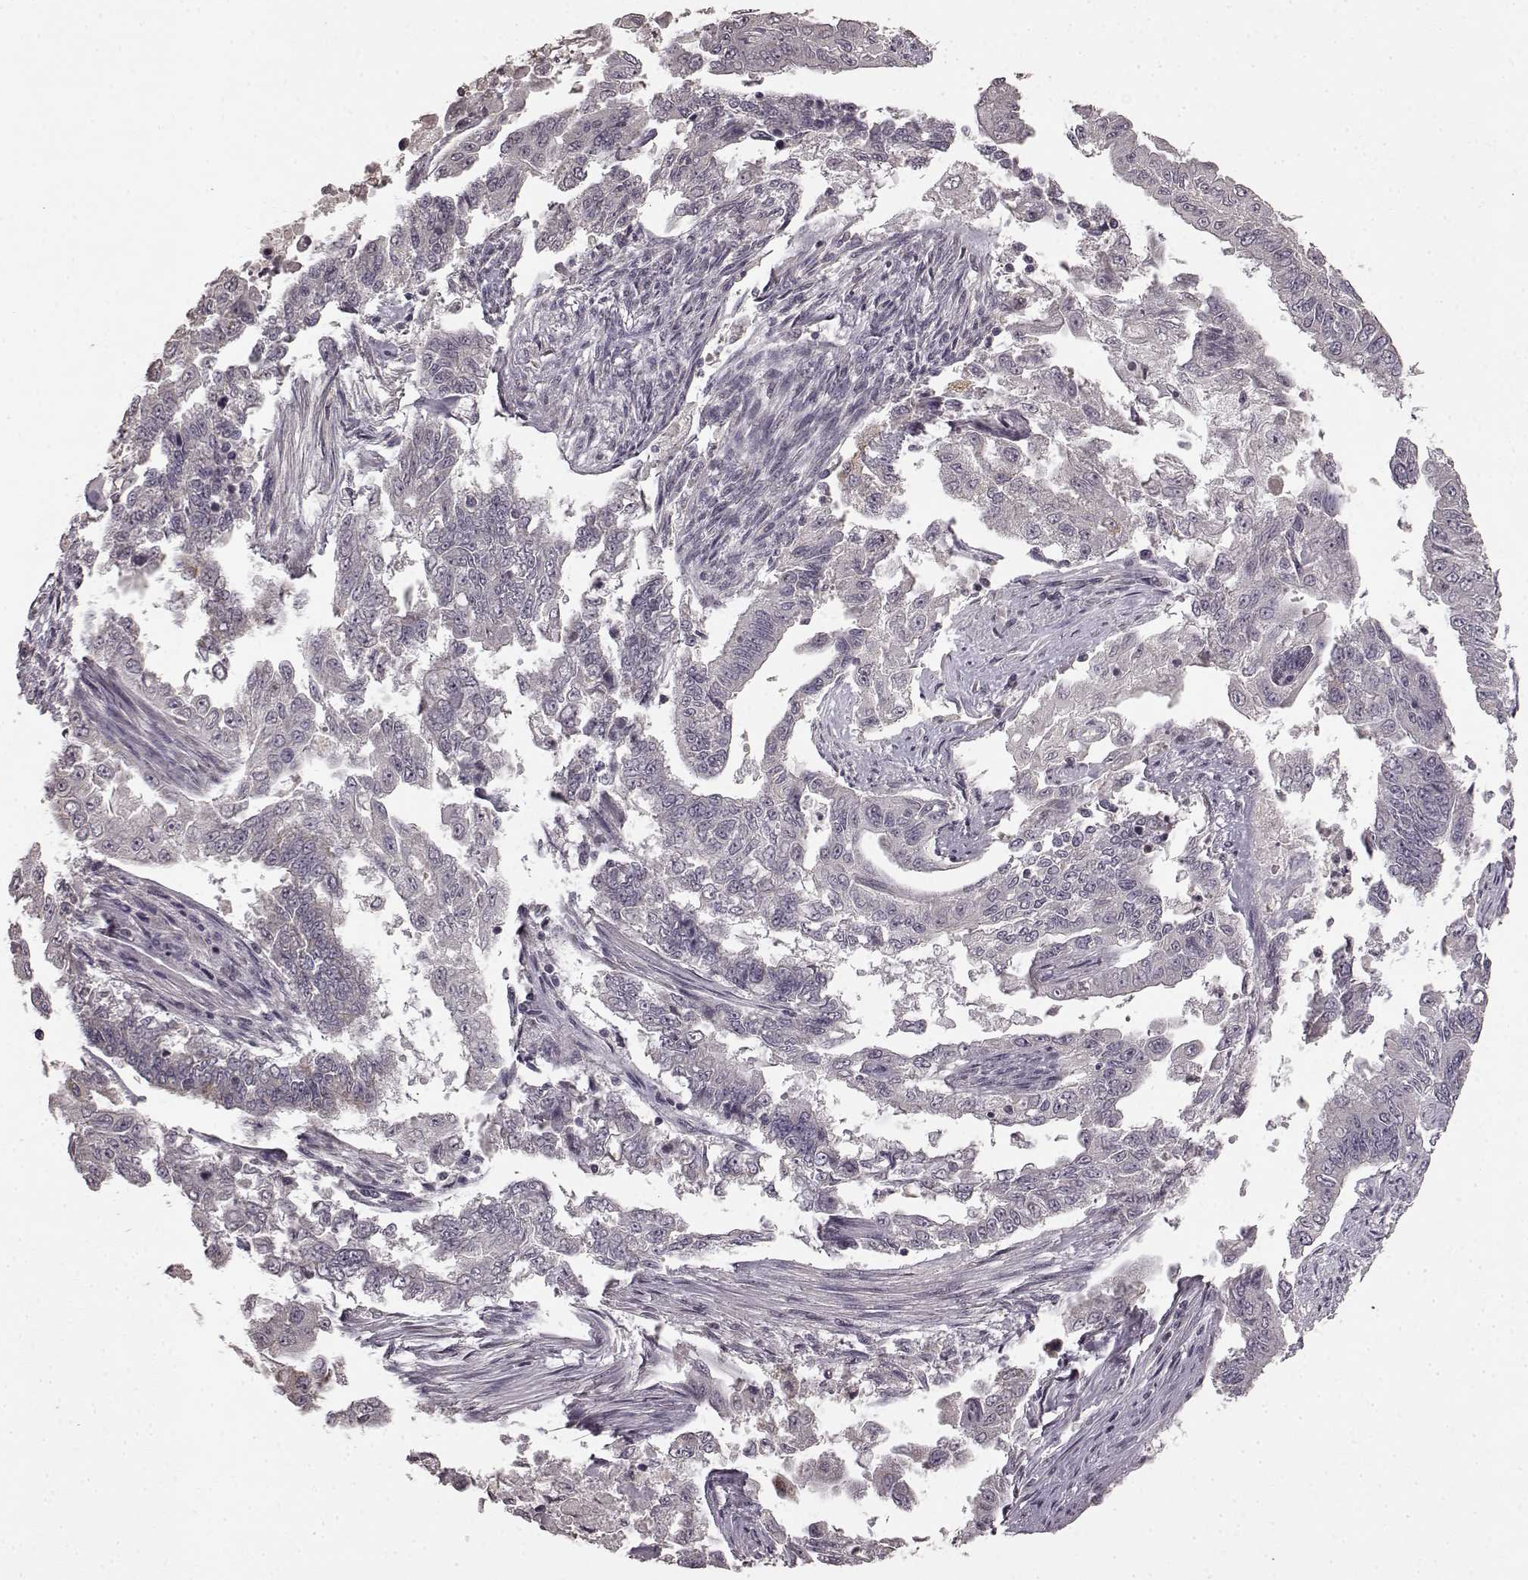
{"staining": {"intensity": "negative", "quantity": "none", "location": "none"}, "tissue": "endometrial cancer", "cell_type": "Tumor cells", "image_type": "cancer", "snomed": [{"axis": "morphology", "description": "Adenocarcinoma, NOS"}, {"axis": "topography", "description": "Uterus"}], "caption": "A photomicrograph of human adenocarcinoma (endometrial) is negative for staining in tumor cells. (DAB (3,3'-diaminobenzidine) IHC, high magnification).", "gene": "LHB", "patient": {"sex": "female", "age": 59}}